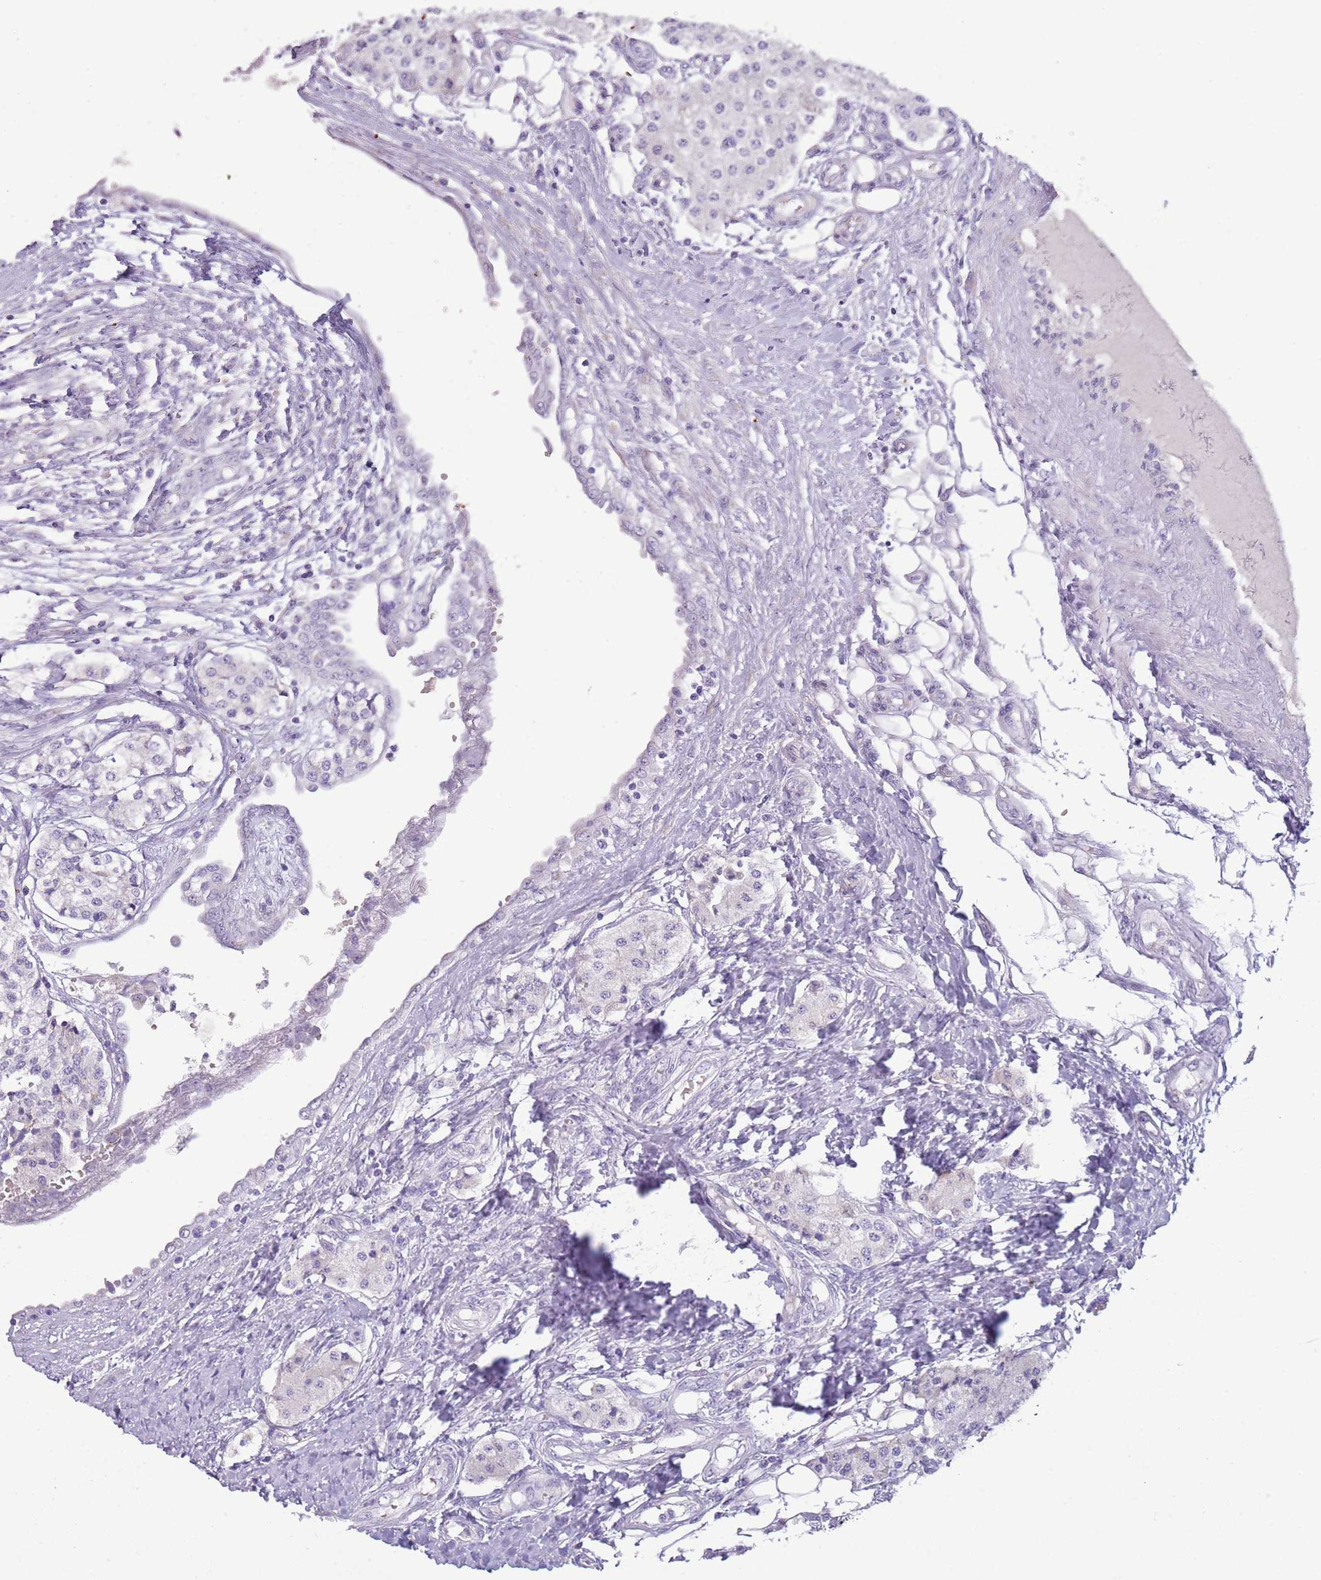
{"staining": {"intensity": "negative", "quantity": "none", "location": "none"}, "tissue": "carcinoid", "cell_type": "Tumor cells", "image_type": "cancer", "snomed": [{"axis": "morphology", "description": "Carcinoid, malignant, NOS"}, {"axis": "topography", "description": "Colon"}], "caption": "DAB immunohistochemical staining of human carcinoid demonstrates no significant expression in tumor cells. (DAB immunohistochemistry visualized using brightfield microscopy, high magnification).", "gene": "NBPF6", "patient": {"sex": "female", "age": 52}}